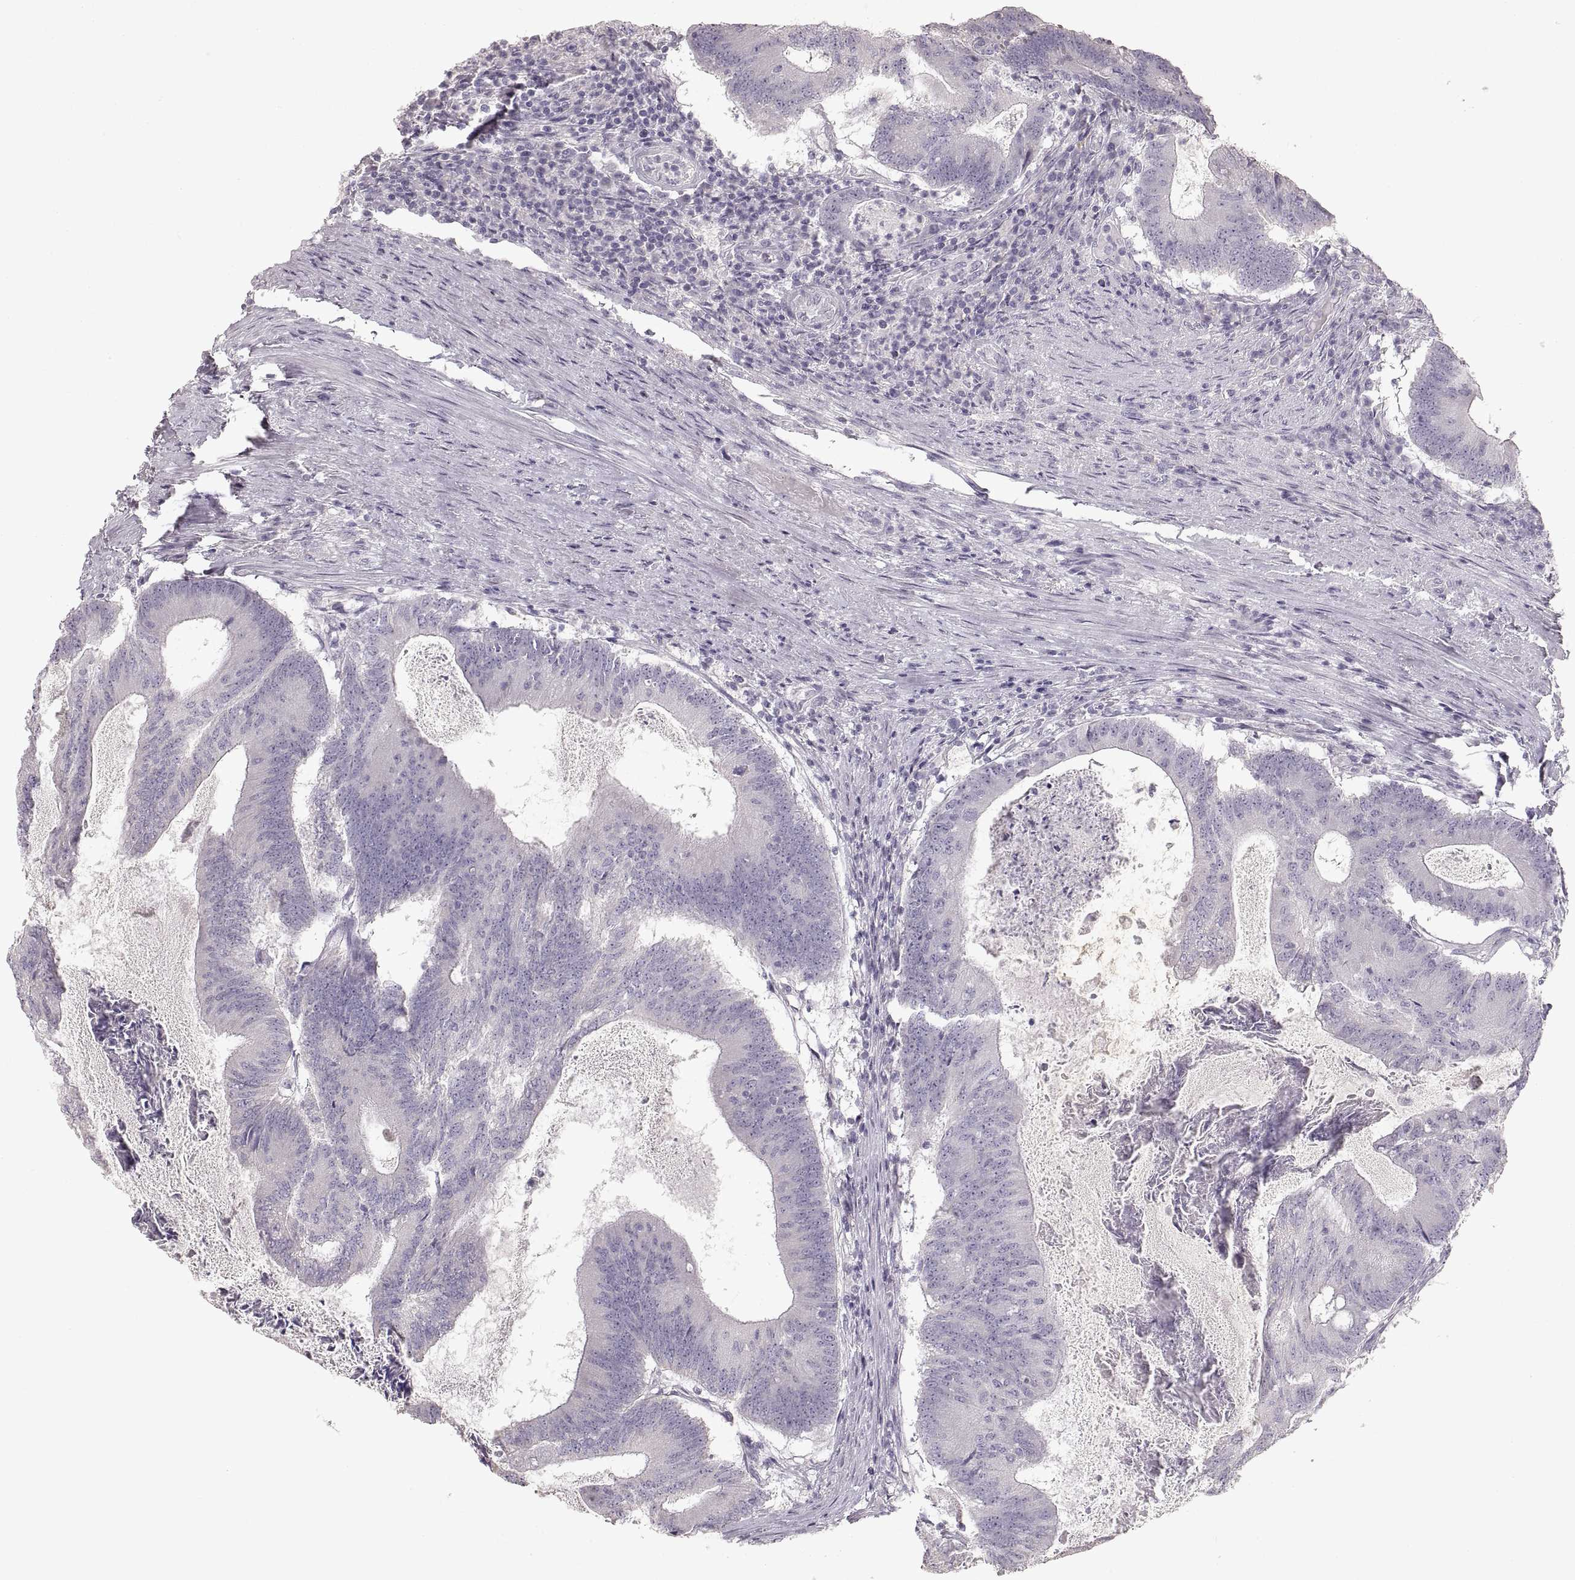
{"staining": {"intensity": "negative", "quantity": "none", "location": "none"}, "tissue": "colorectal cancer", "cell_type": "Tumor cells", "image_type": "cancer", "snomed": [{"axis": "morphology", "description": "Adenocarcinoma, NOS"}, {"axis": "topography", "description": "Colon"}], "caption": "This is an immunohistochemistry (IHC) image of colorectal cancer. There is no staining in tumor cells.", "gene": "ZP3", "patient": {"sex": "female", "age": 70}}